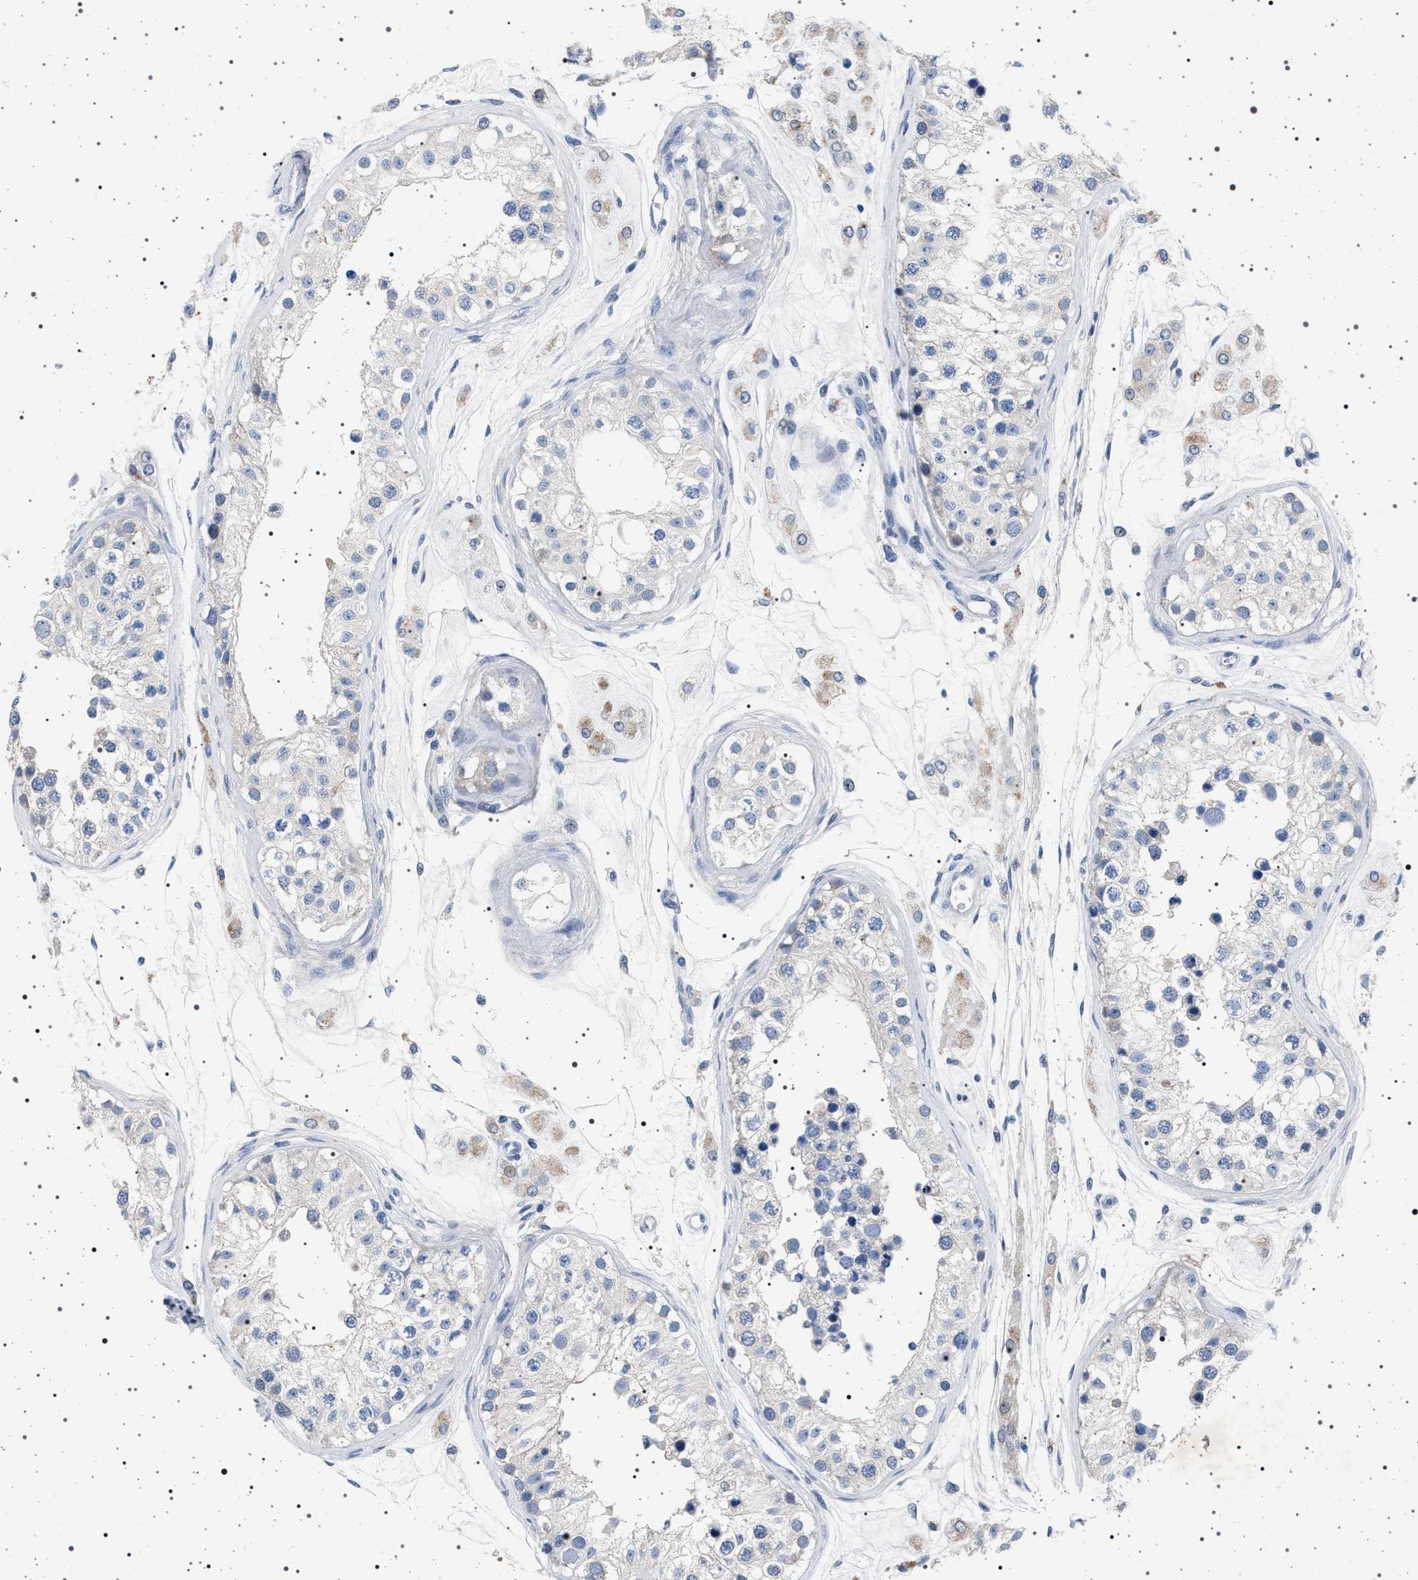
{"staining": {"intensity": "negative", "quantity": "none", "location": "none"}, "tissue": "testis", "cell_type": "Cells in seminiferous ducts", "image_type": "normal", "snomed": [{"axis": "morphology", "description": "Normal tissue, NOS"}, {"axis": "morphology", "description": "Adenocarcinoma, metastatic, NOS"}, {"axis": "topography", "description": "Testis"}], "caption": "Cells in seminiferous ducts are negative for protein expression in unremarkable human testis.", "gene": "NAT9", "patient": {"sex": "male", "age": 26}}